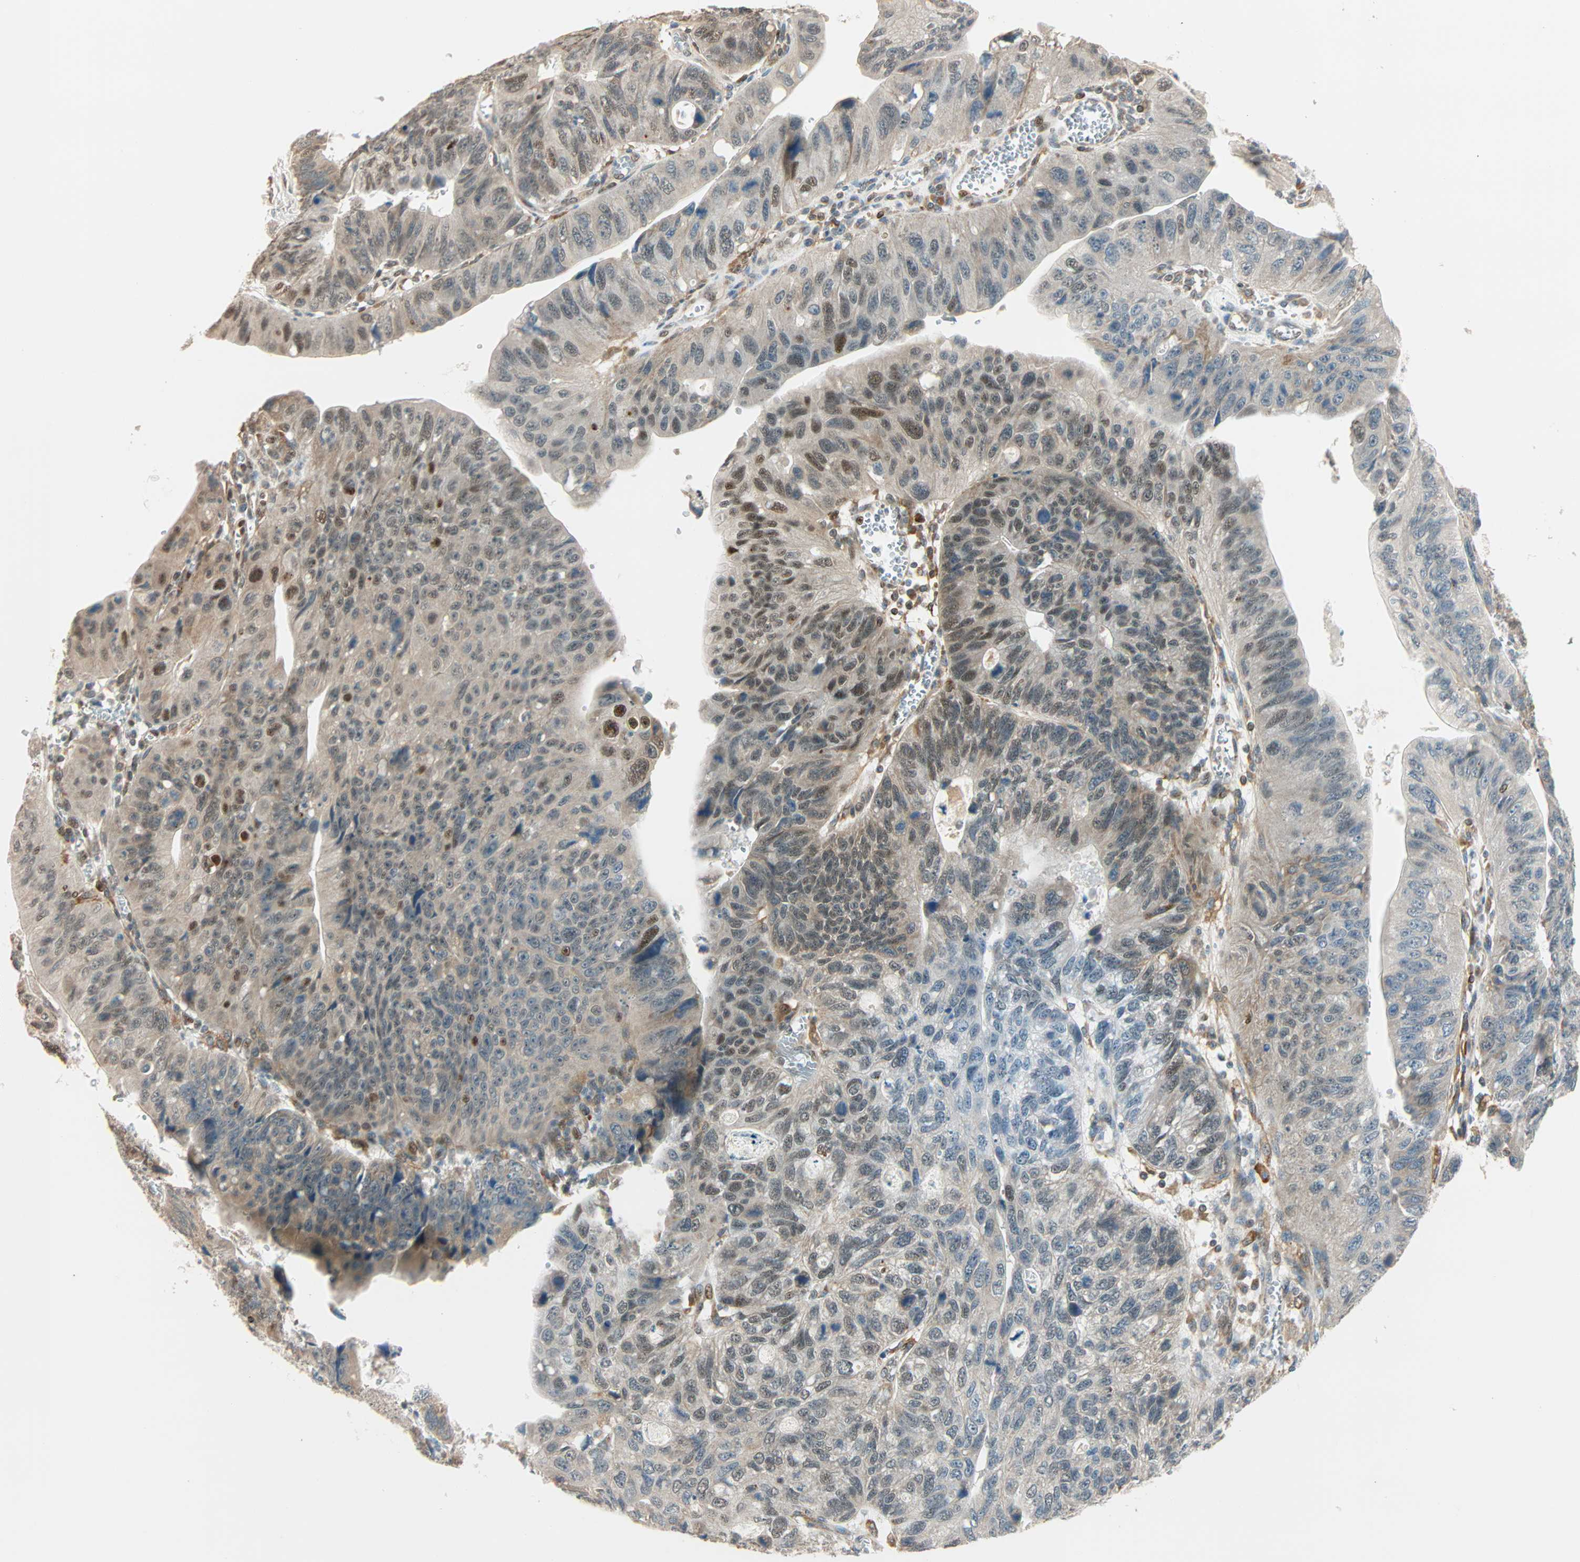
{"staining": {"intensity": "strong", "quantity": "25%-75%", "location": "cytoplasmic/membranous,nuclear"}, "tissue": "stomach cancer", "cell_type": "Tumor cells", "image_type": "cancer", "snomed": [{"axis": "morphology", "description": "Adenocarcinoma, NOS"}, {"axis": "topography", "description": "Stomach"}], "caption": "Stomach cancer (adenocarcinoma) stained for a protein reveals strong cytoplasmic/membranous and nuclear positivity in tumor cells.", "gene": "PNPLA6", "patient": {"sex": "male", "age": 59}}